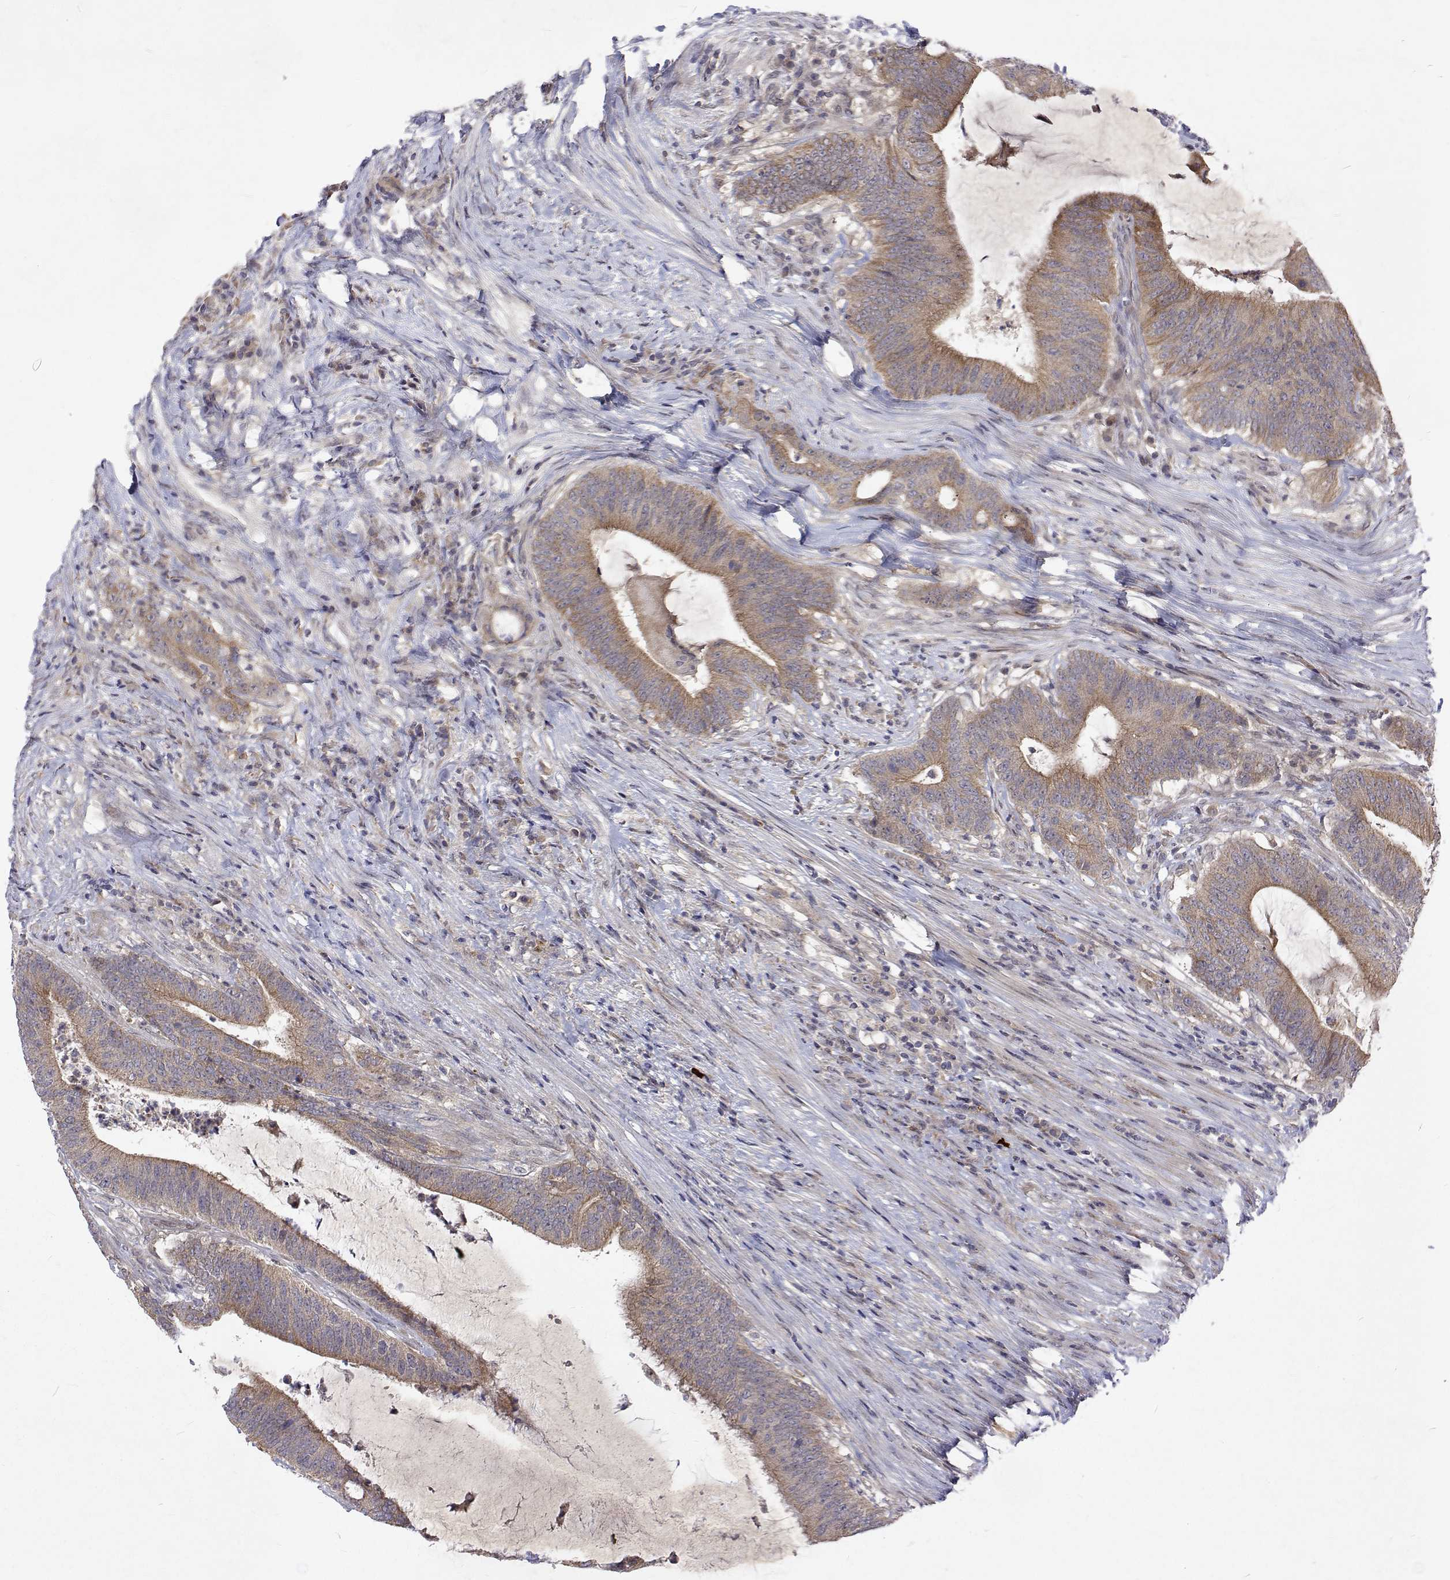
{"staining": {"intensity": "moderate", "quantity": ">75%", "location": "cytoplasmic/membranous"}, "tissue": "colorectal cancer", "cell_type": "Tumor cells", "image_type": "cancer", "snomed": [{"axis": "morphology", "description": "Adenocarcinoma, NOS"}, {"axis": "topography", "description": "Colon"}], "caption": "A brown stain labels moderate cytoplasmic/membranous expression of a protein in colorectal adenocarcinoma tumor cells. (DAB = brown stain, brightfield microscopy at high magnification).", "gene": "ALKBH8", "patient": {"sex": "female", "age": 43}}